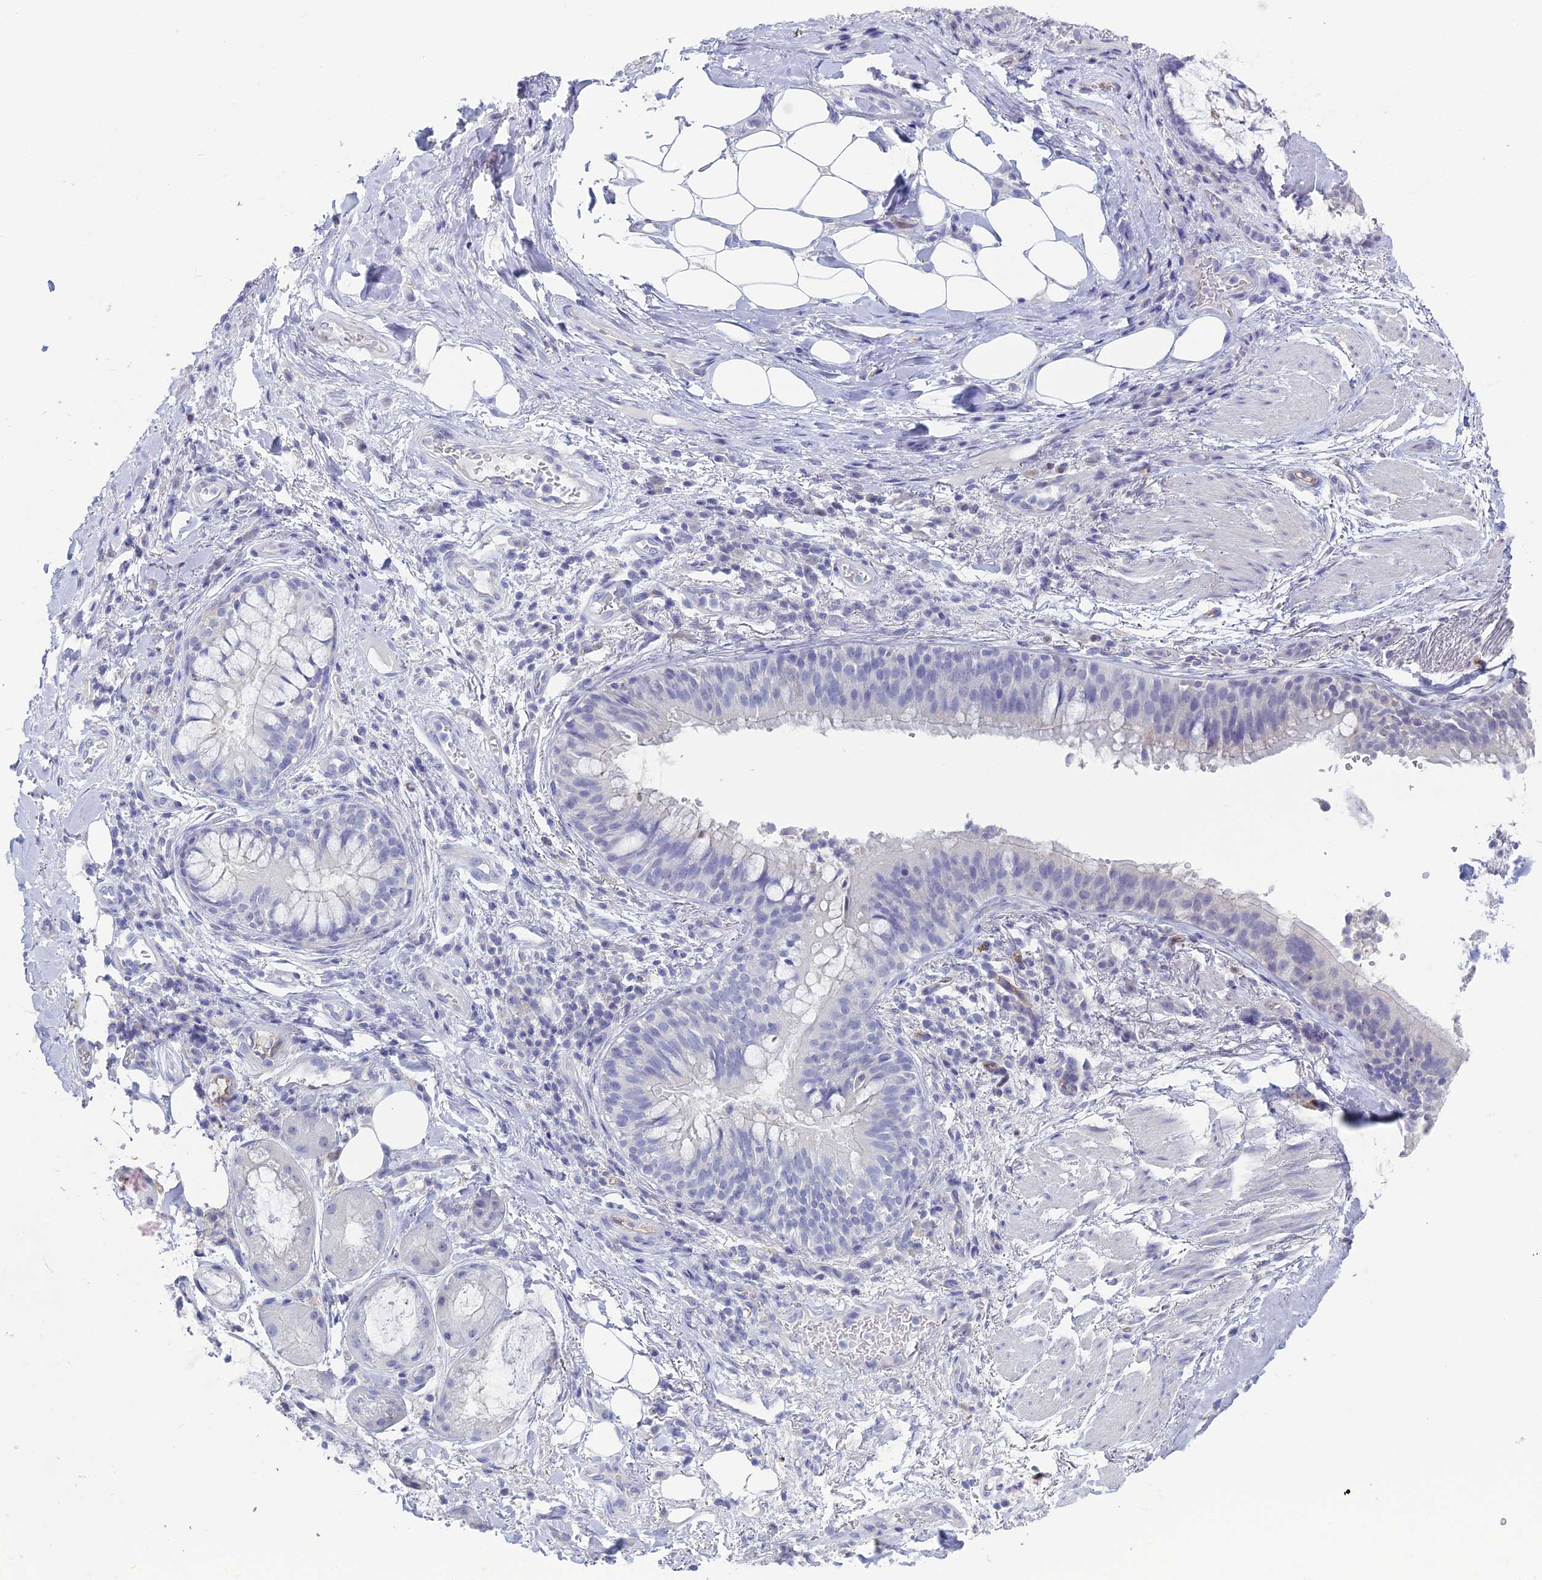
{"staining": {"intensity": "negative", "quantity": "none", "location": "none"}, "tissue": "adipose tissue", "cell_type": "Adipocytes", "image_type": "normal", "snomed": [{"axis": "morphology", "description": "Normal tissue, NOS"}, {"axis": "topography", "description": "Lymph node"}, {"axis": "topography", "description": "Cartilage tissue"}, {"axis": "topography", "description": "Bronchus"}], "caption": "This is a micrograph of immunohistochemistry staining of normal adipose tissue, which shows no positivity in adipocytes.", "gene": "ACE", "patient": {"sex": "male", "age": 63}}